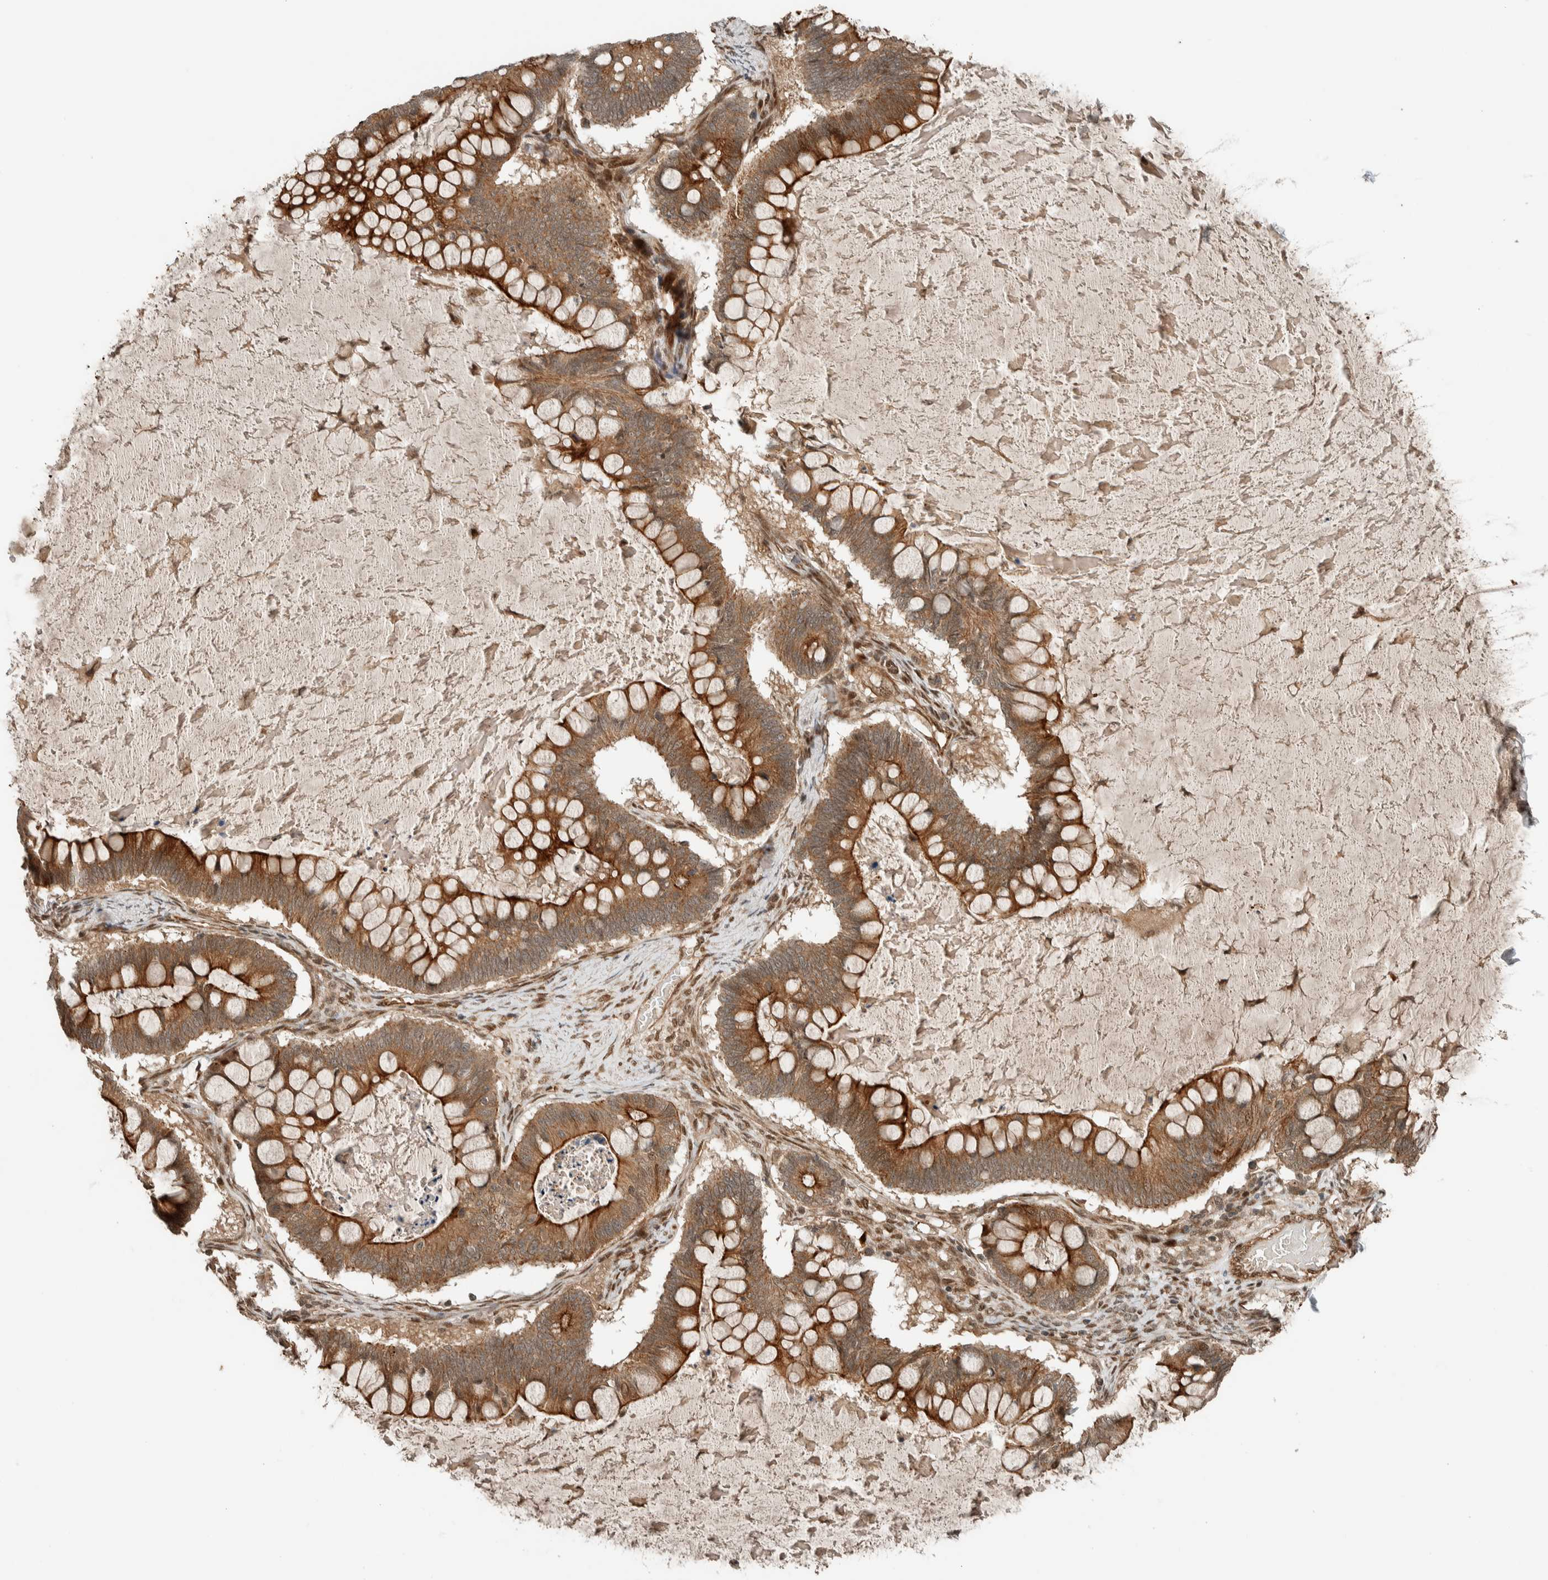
{"staining": {"intensity": "strong", "quantity": ">75%", "location": "cytoplasmic/membranous"}, "tissue": "ovarian cancer", "cell_type": "Tumor cells", "image_type": "cancer", "snomed": [{"axis": "morphology", "description": "Cystadenocarcinoma, mucinous, NOS"}, {"axis": "topography", "description": "Ovary"}], "caption": "Strong cytoplasmic/membranous protein positivity is present in approximately >75% of tumor cells in ovarian cancer.", "gene": "STXBP4", "patient": {"sex": "female", "age": 61}}